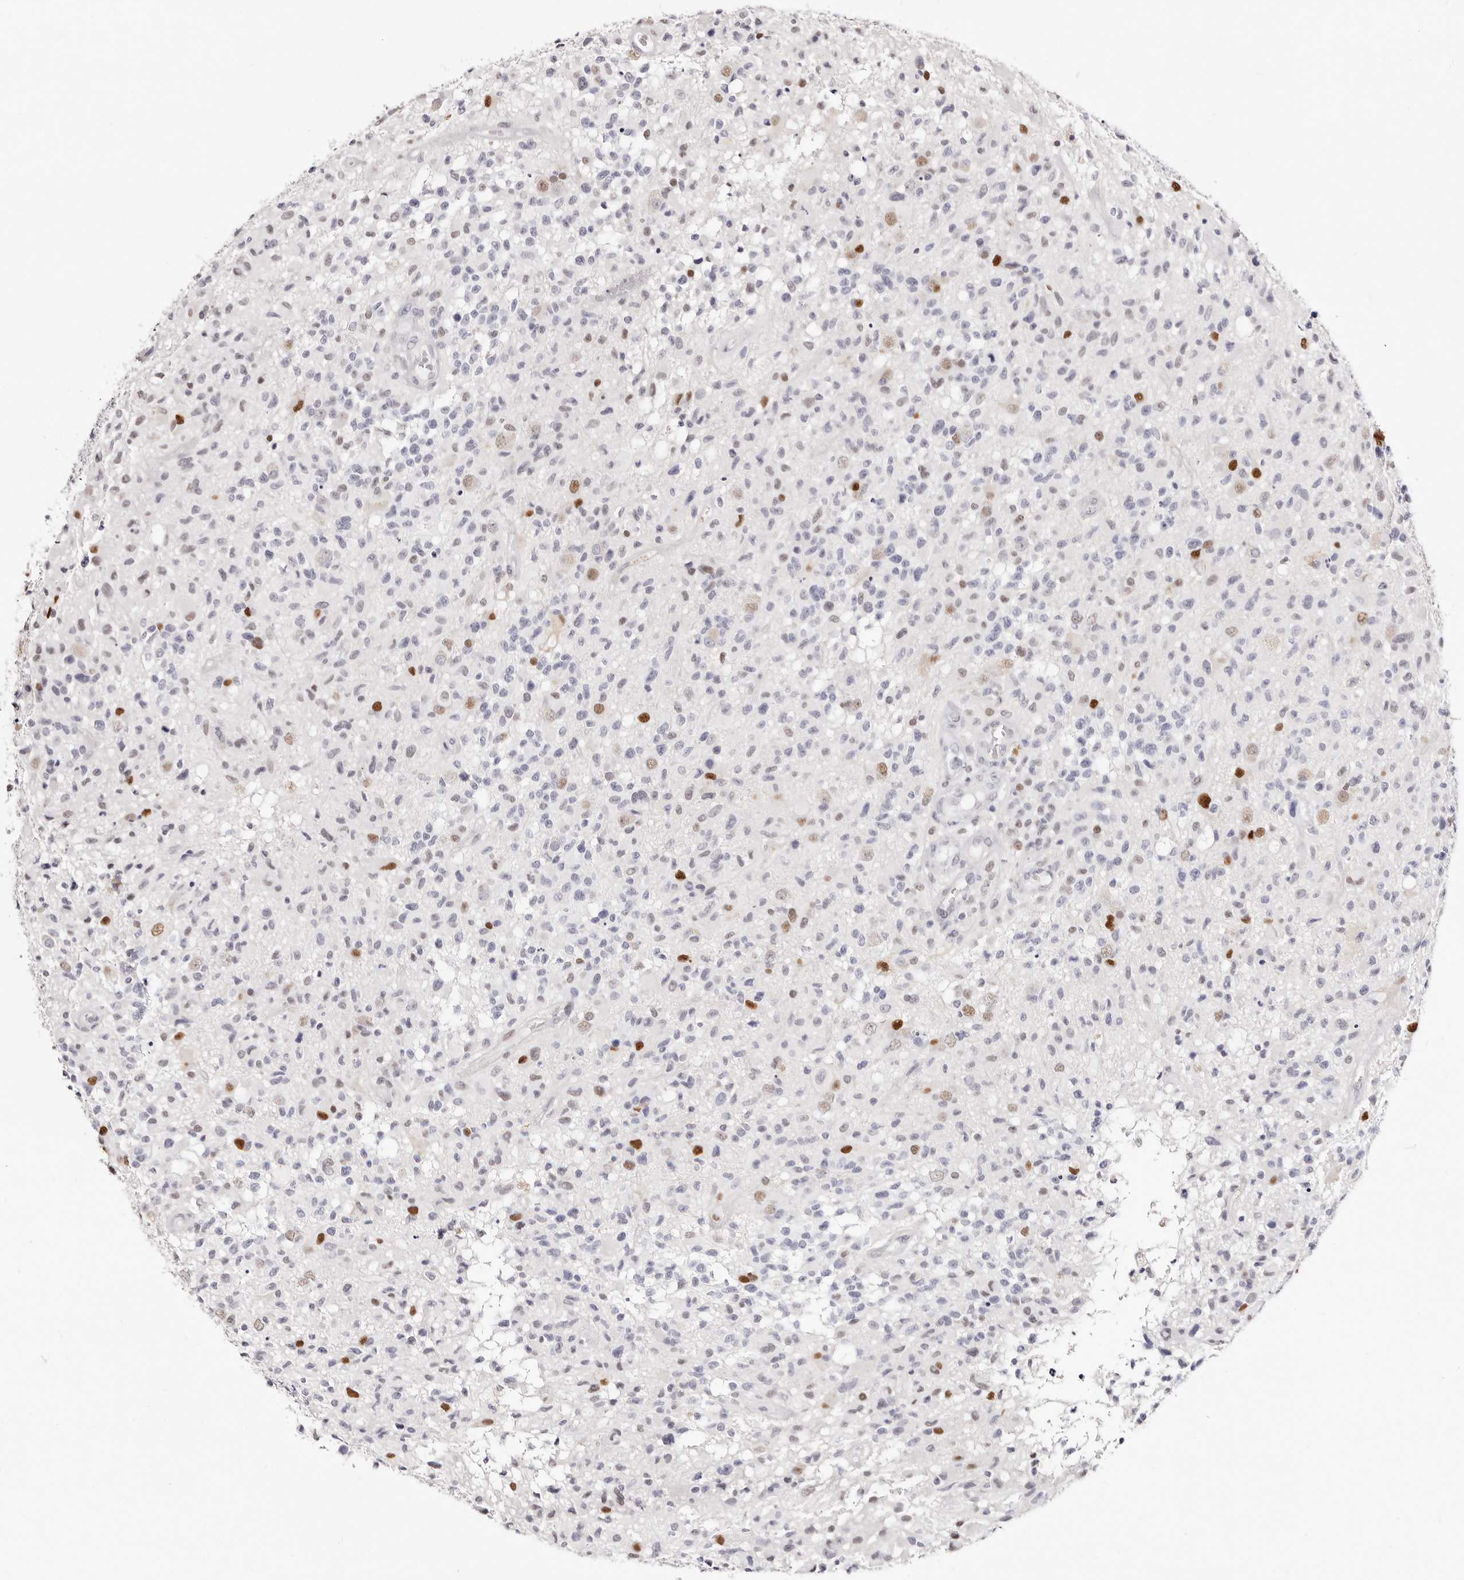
{"staining": {"intensity": "strong", "quantity": "<25%", "location": "nuclear"}, "tissue": "glioma", "cell_type": "Tumor cells", "image_type": "cancer", "snomed": [{"axis": "morphology", "description": "Glioma, malignant, High grade"}, {"axis": "morphology", "description": "Glioblastoma, NOS"}, {"axis": "topography", "description": "Brain"}], "caption": "Glioma was stained to show a protein in brown. There is medium levels of strong nuclear staining in approximately <25% of tumor cells.", "gene": "TKT", "patient": {"sex": "male", "age": 60}}